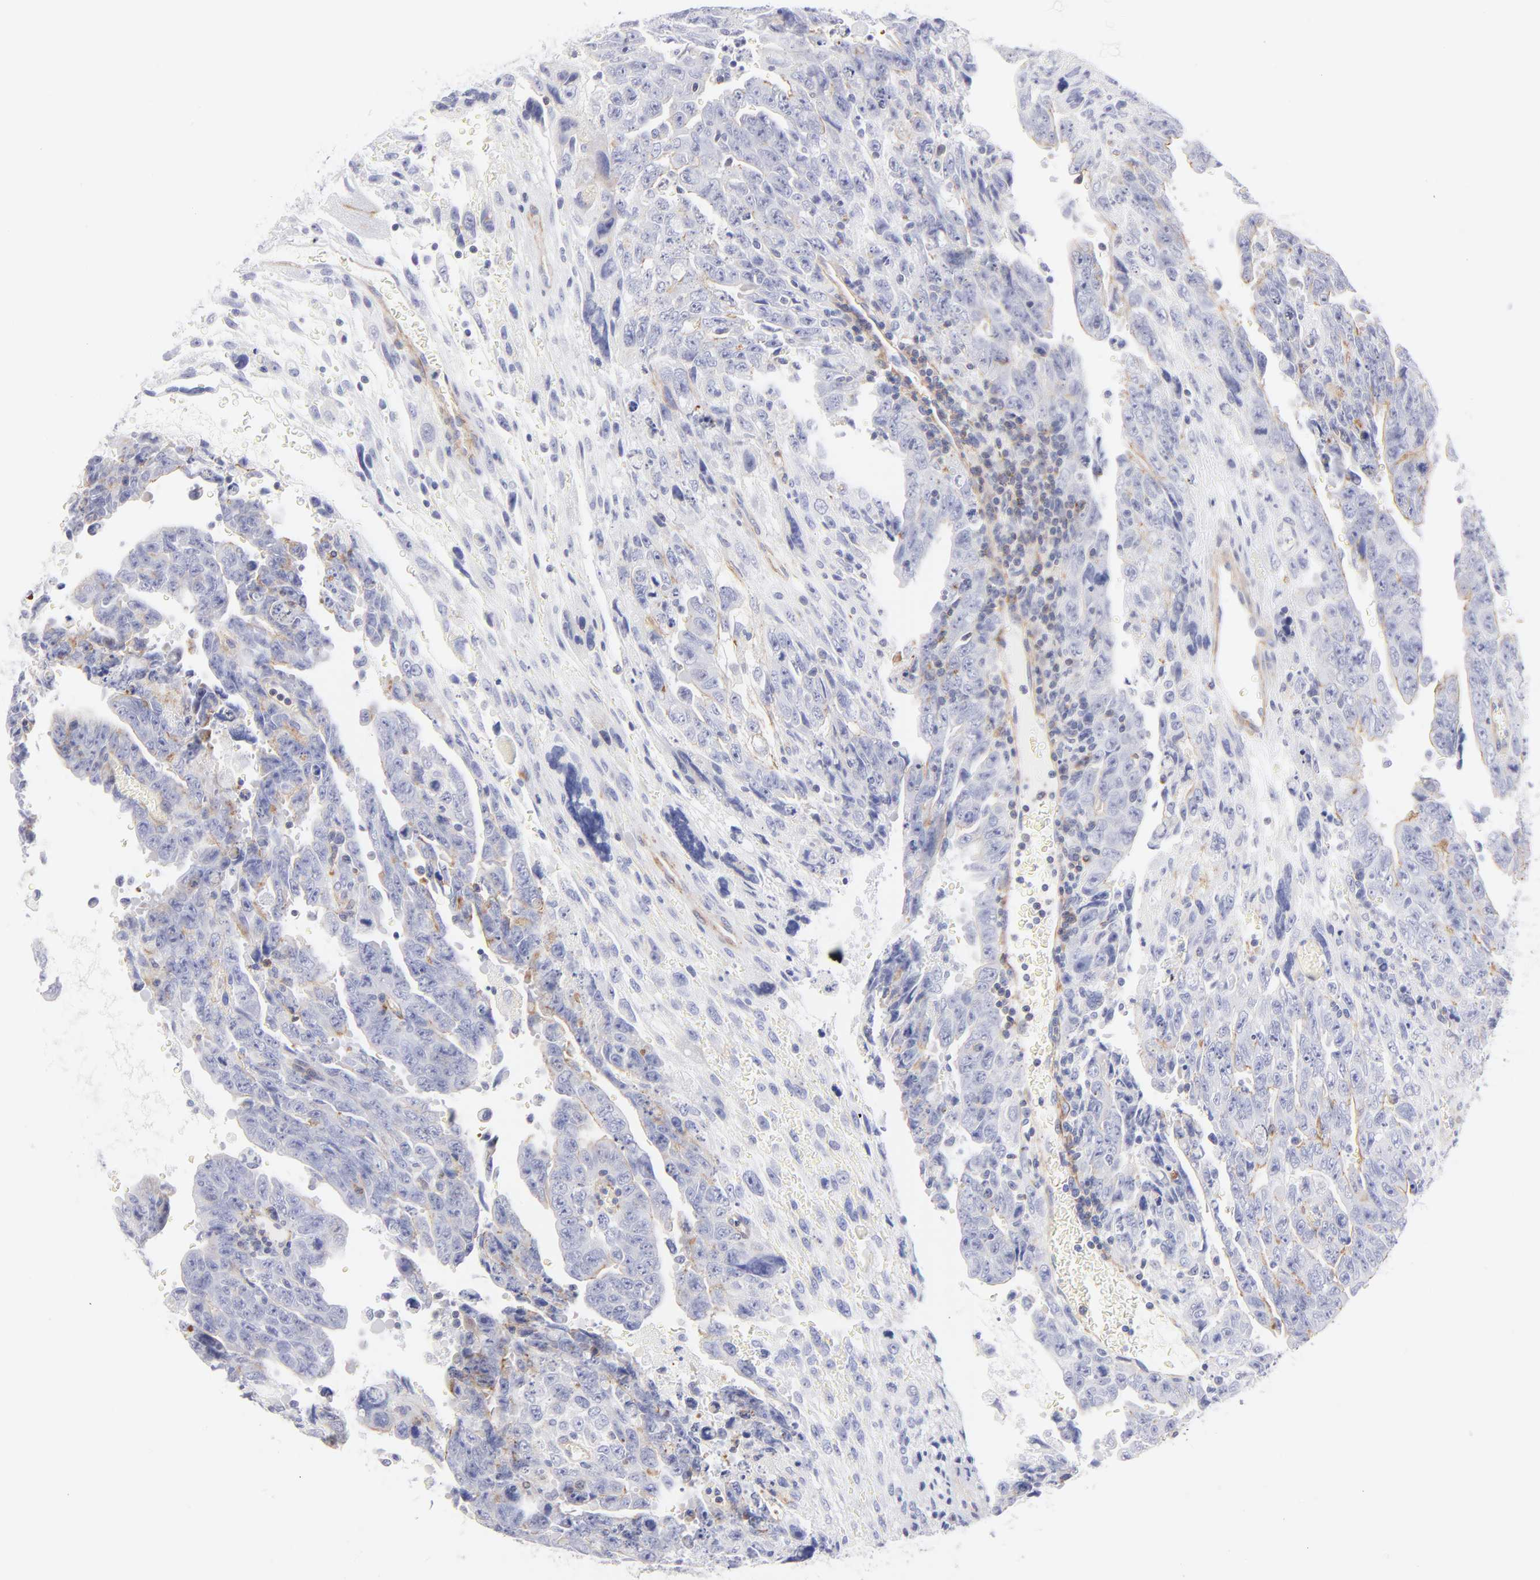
{"staining": {"intensity": "negative", "quantity": "none", "location": "none"}, "tissue": "testis cancer", "cell_type": "Tumor cells", "image_type": "cancer", "snomed": [{"axis": "morphology", "description": "Carcinoma, Embryonal, NOS"}, {"axis": "topography", "description": "Testis"}], "caption": "Human testis embryonal carcinoma stained for a protein using IHC displays no staining in tumor cells.", "gene": "ACTA2", "patient": {"sex": "male", "age": 28}}